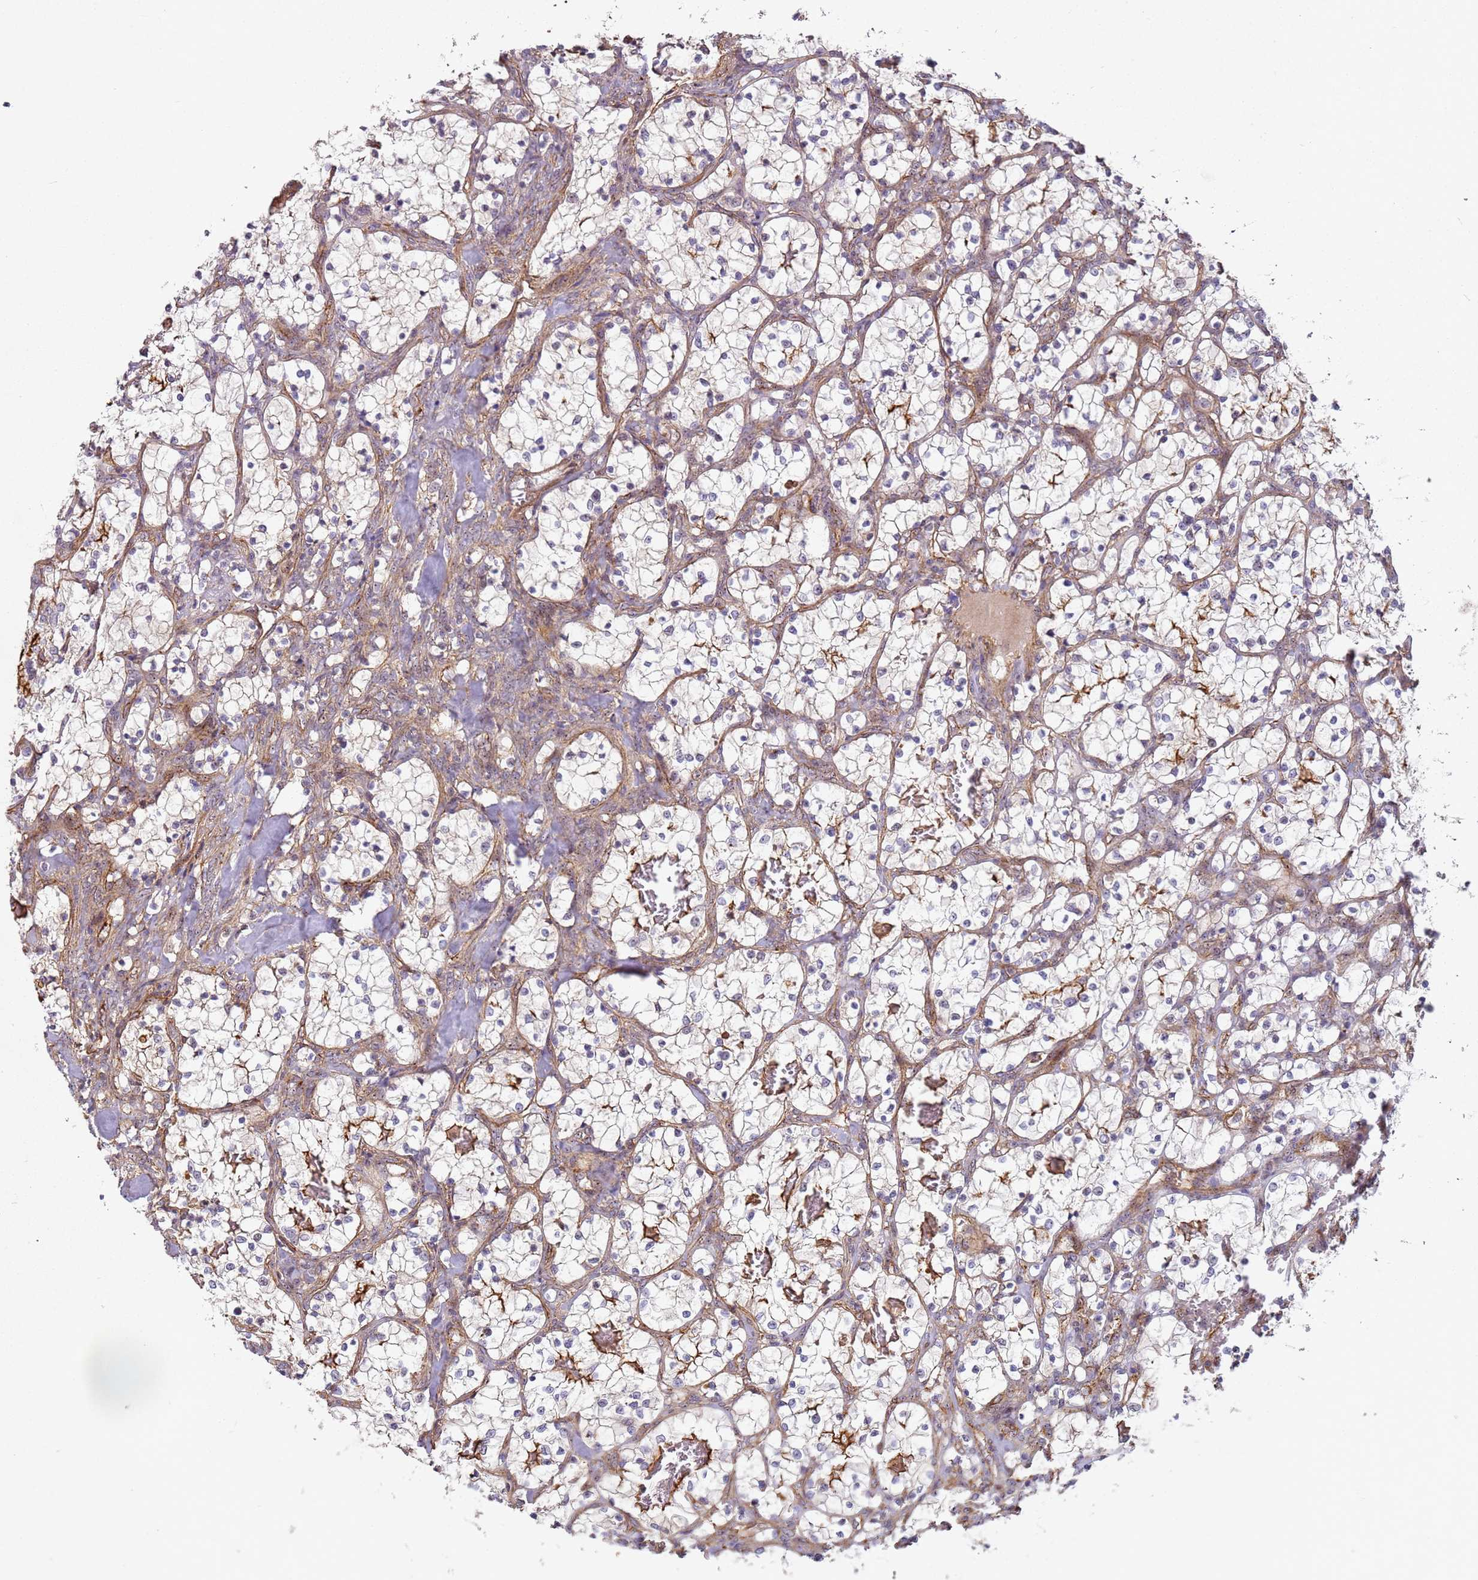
{"staining": {"intensity": "weak", "quantity": "<25%", "location": "cytoplasmic/membranous"}, "tissue": "renal cancer", "cell_type": "Tumor cells", "image_type": "cancer", "snomed": [{"axis": "morphology", "description": "Adenocarcinoma, NOS"}, {"axis": "topography", "description": "Kidney"}], "caption": "Renal cancer was stained to show a protein in brown. There is no significant staining in tumor cells.", "gene": "C2CD4B", "patient": {"sex": "female", "age": 69}}